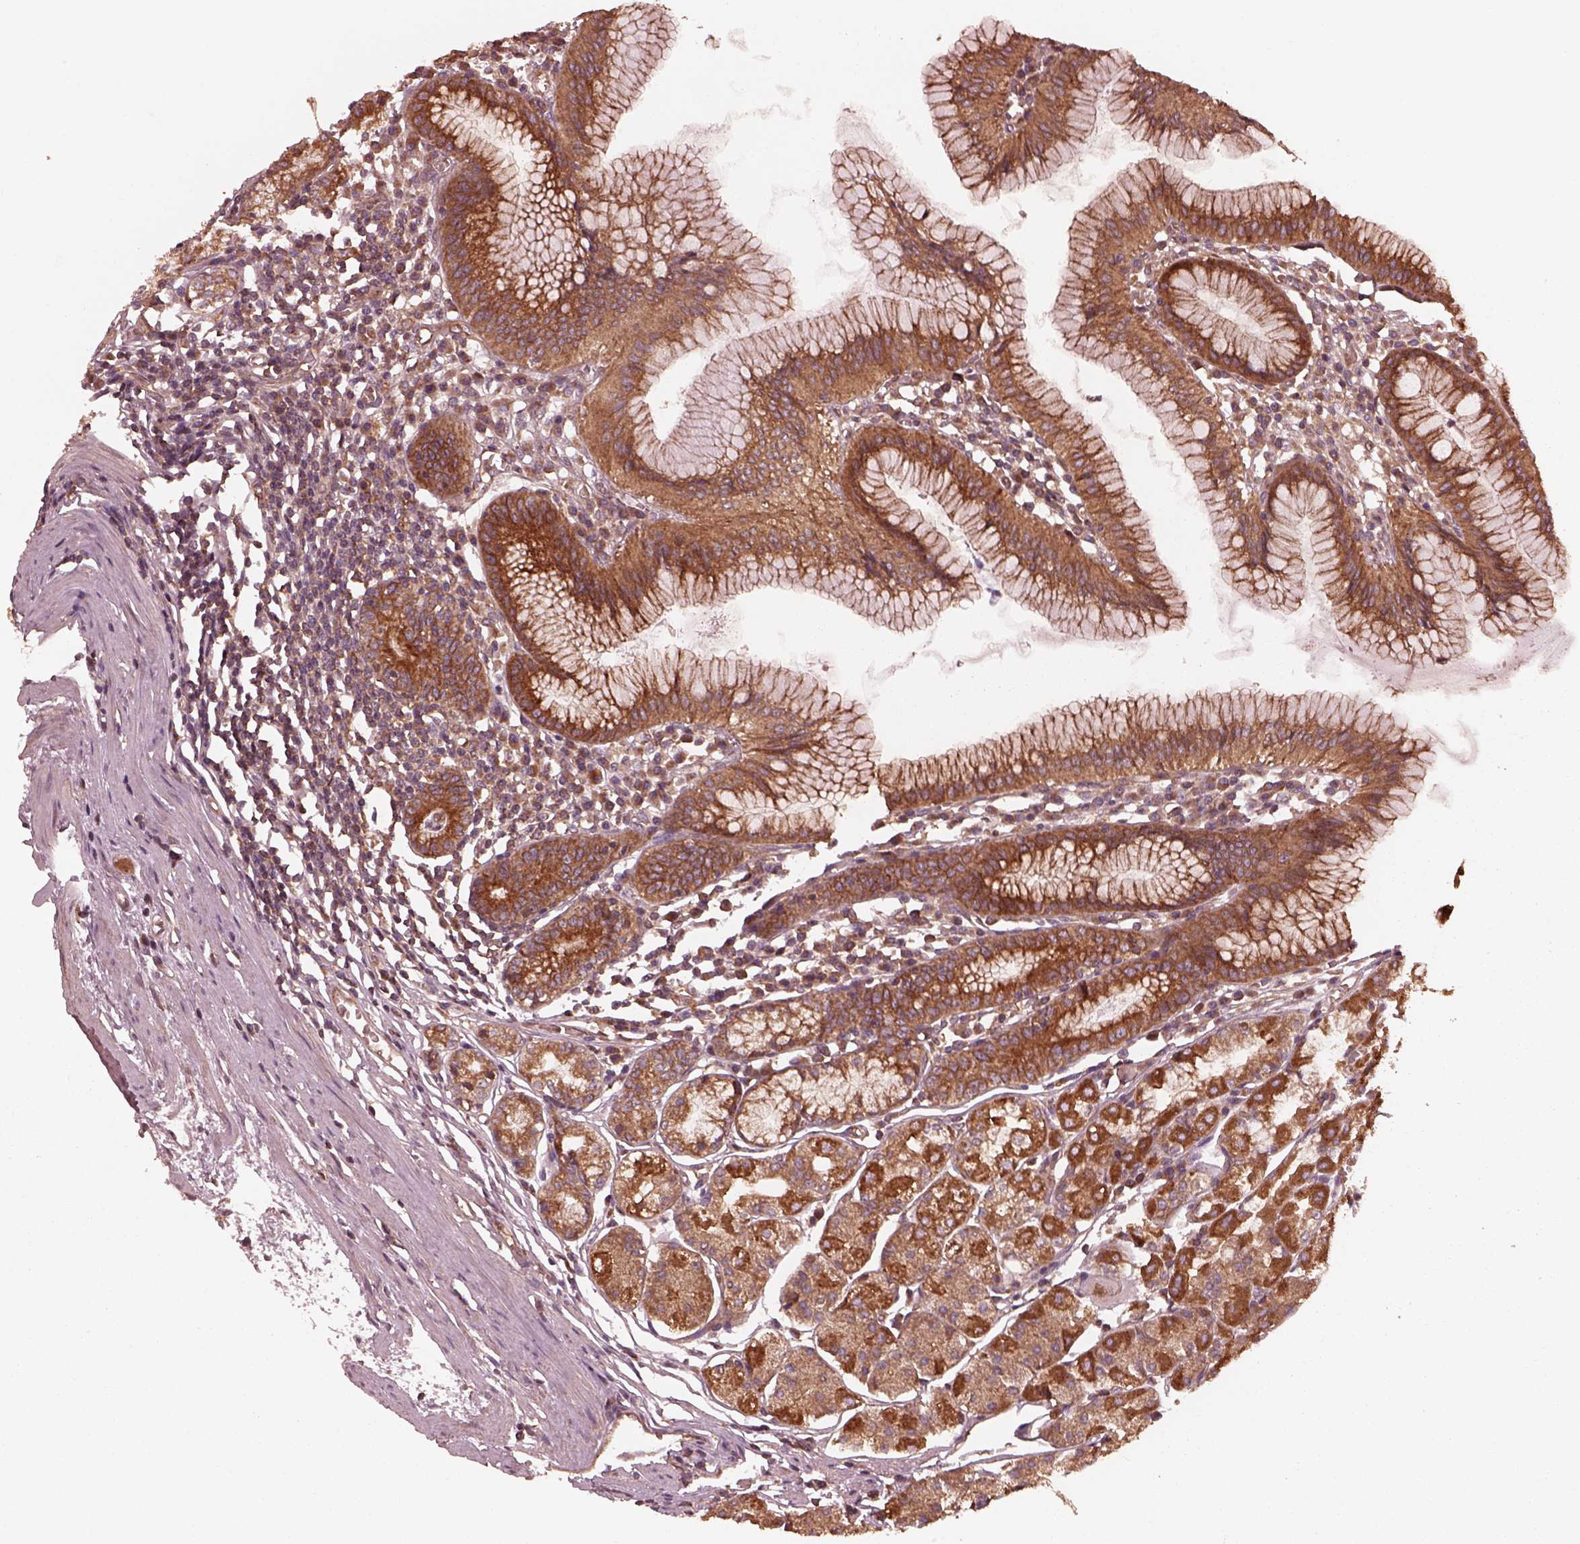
{"staining": {"intensity": "moderate", "quantity": ">75%", "location": "cytoplasmic/membranous"}, "tissue": "stomach", "cell_type": "Glandular cells", "image_type": "normal", "snomed": [{"axis": "morphology", "description": "Normal tissue, NOS"}, {"axis": "topography", "description": "Stomach"}], "caption": "Stomach stained for a protein exhibits moderate cytoplasmic/membranous positivity in glandular cells. (Brightfield microscopy of DAB IHC at high magnification).", "gene": "PIK3R2", "patient": {"sex": "male", "age": 55}}